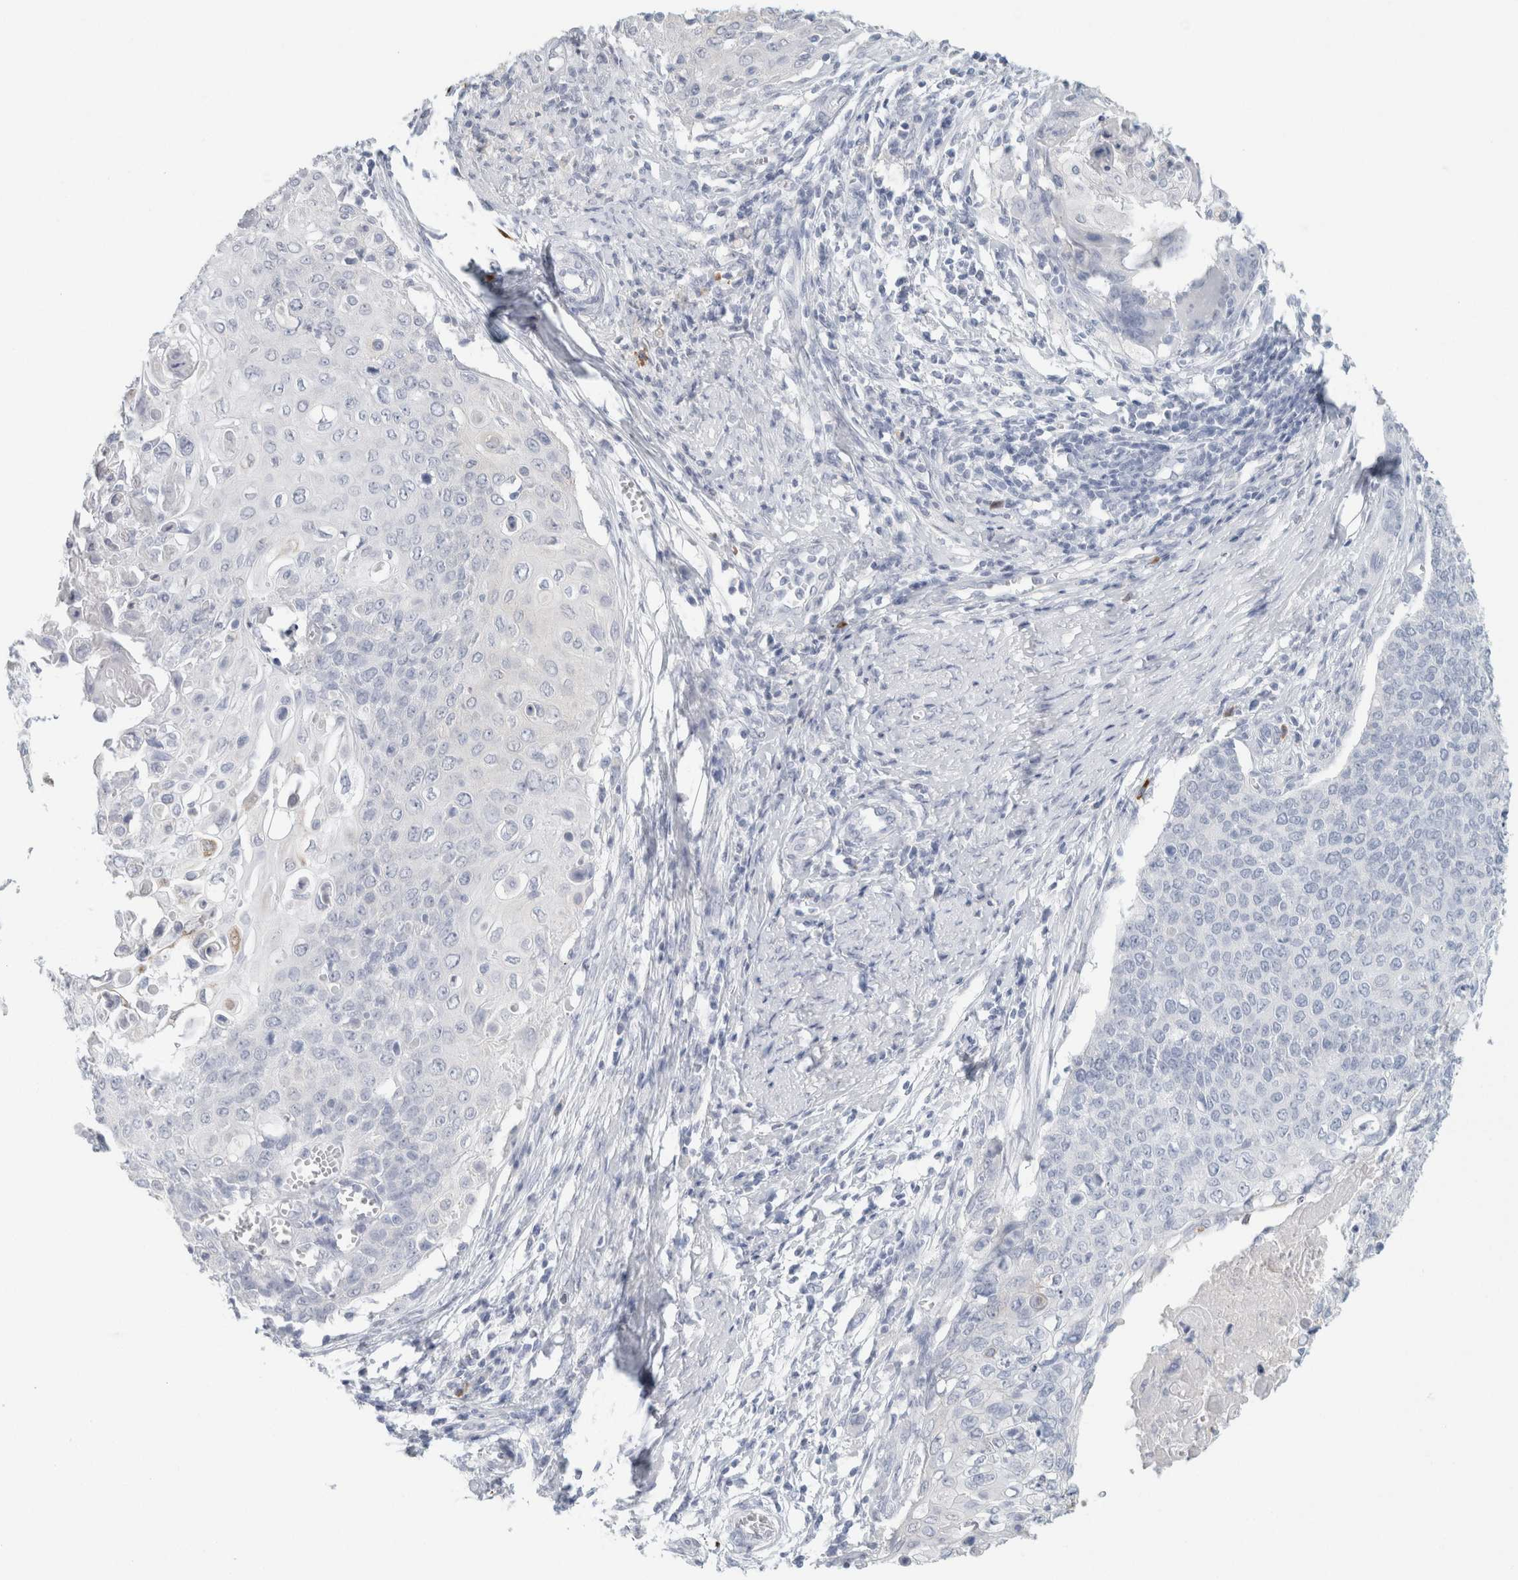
{"staining": {"intensity": "negative", "quantity": "none", "location": "none"}, "tissue": "cervical cancer", "cell_type": "Tumor cells", "image_type": "cancer", "snomed": [{"axis": "morphology", "description": "Squamous cell carcinoma, NOS"}, {"axis": "topography", "description": "Cervix"}], "caption": "Cervical cancer (squamous cell carcinoma) stained for a protein using immunohistochemistry displays no expression tumor cells.", "gene": "IL6", "patient": {"sex": "female", "age": 39}}